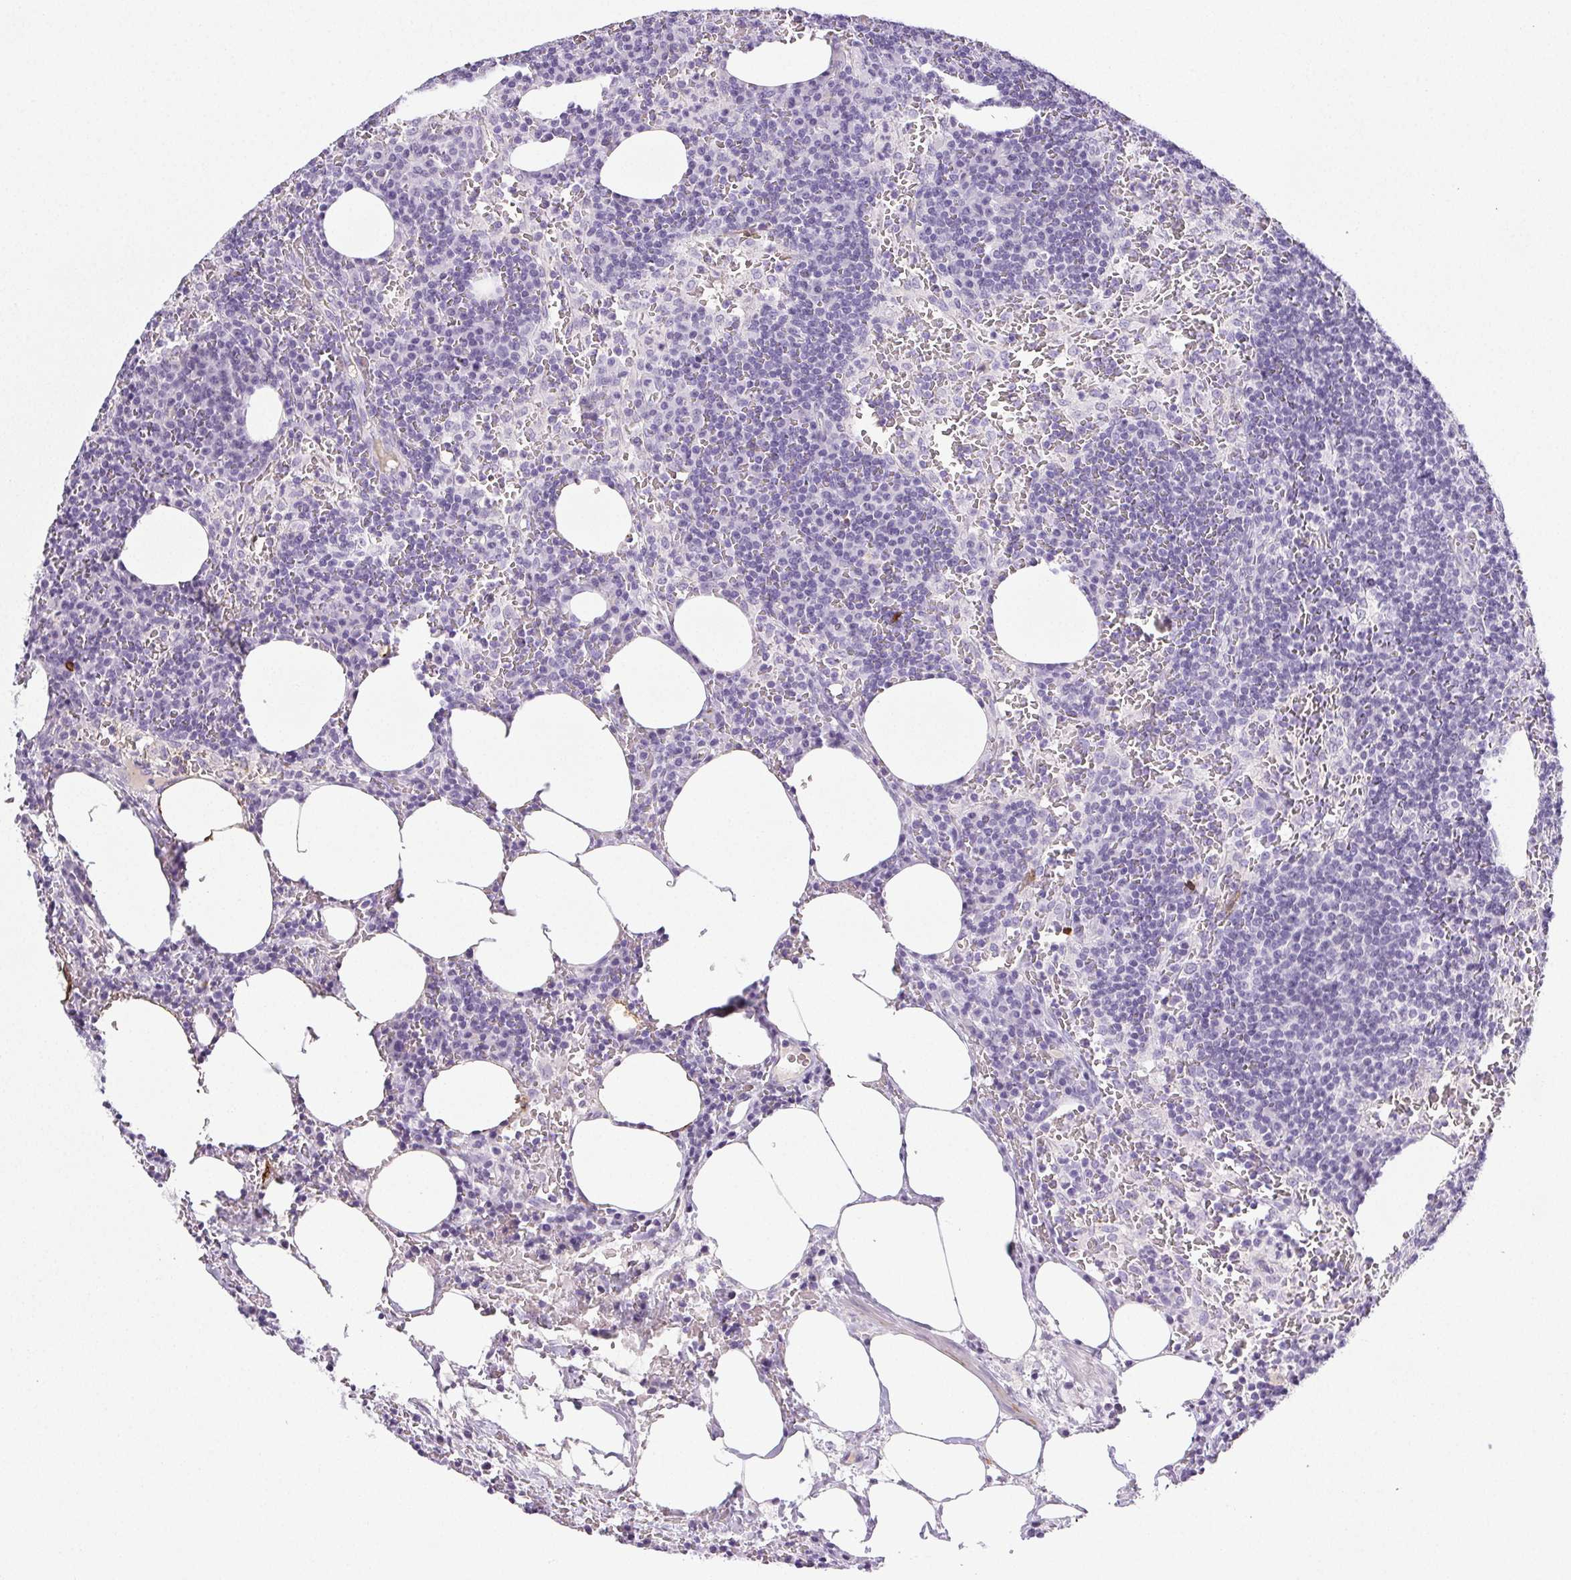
{"staining": {"intensity": "negative", "quantity": "none", "location": "none"}, "tissue": "lymph node", "cell_type": "Germinal center cells", "image_type": "normal", "snomed": [{"axis": "morphology", "description": "Normal tissue, NOS"}, {"axis": "topography", "description": "Lymph node"}], "caption": "DAB immunohistochemical staining of unremarkable lymph node demonstrates no significant positivity in germinal center cells.", "gene": "VTN", "patient": {"sex": "male", "age": 67}}